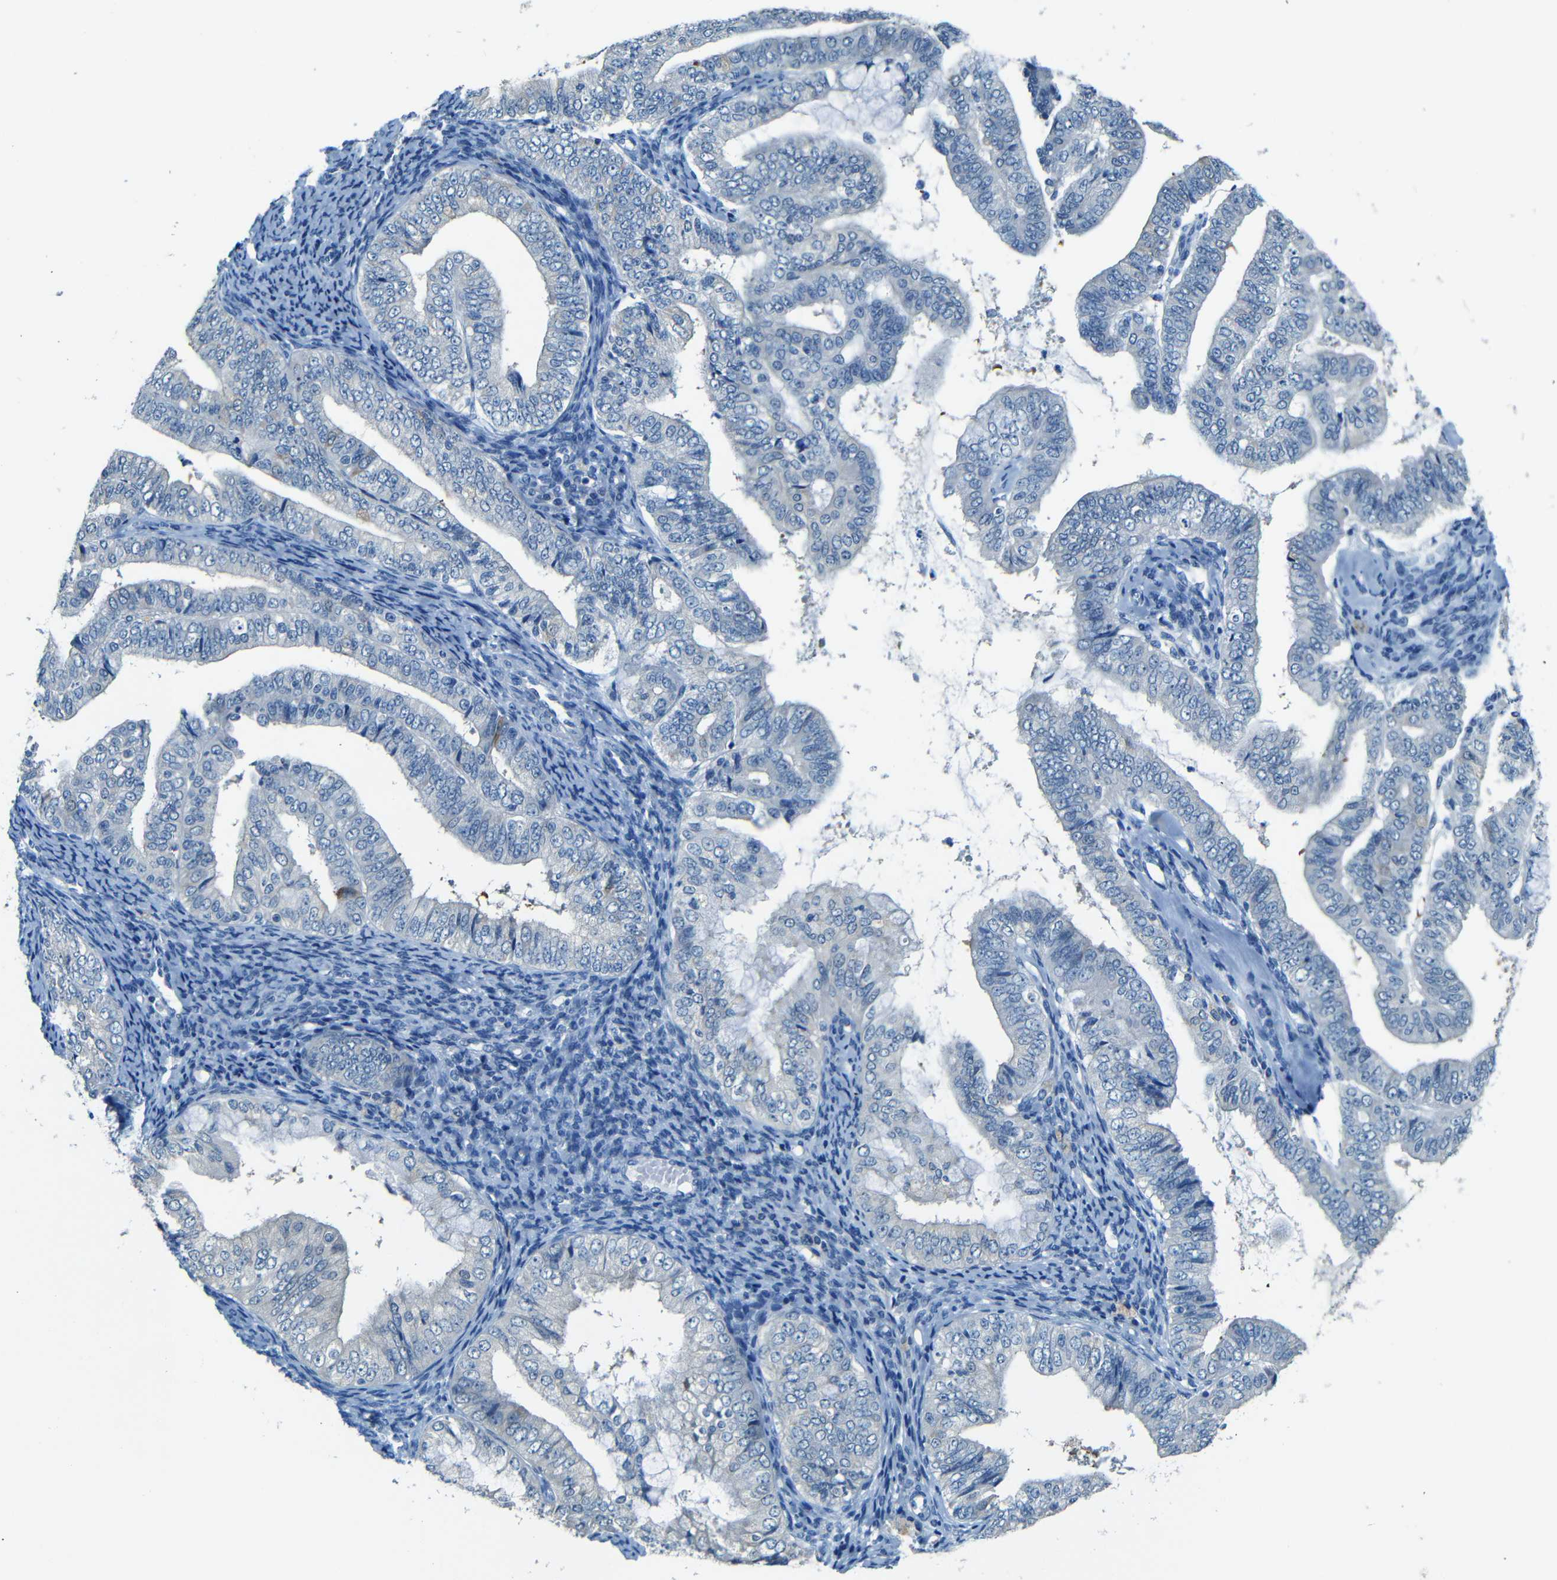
{"staining": {"intensity": "negative", "quantity": "none", "location": "none"}, "tissue": "endometrial cancer", "cell_type": "Tumor cells", "image_type": "cancer", "snomed": [{"axis": "morphology", "description": "Adenocarcinoma, NOS"}, {"axis": "topography", "description": "Endometrium"}], "caption": "The immunohistochemistry (IHC) image has no significant staining in tumor cells of endometrial cancer (adenocarcinoma) tissue.", "gene": "ZMAT1", "patient": {"sex": "female", "age": 63}}